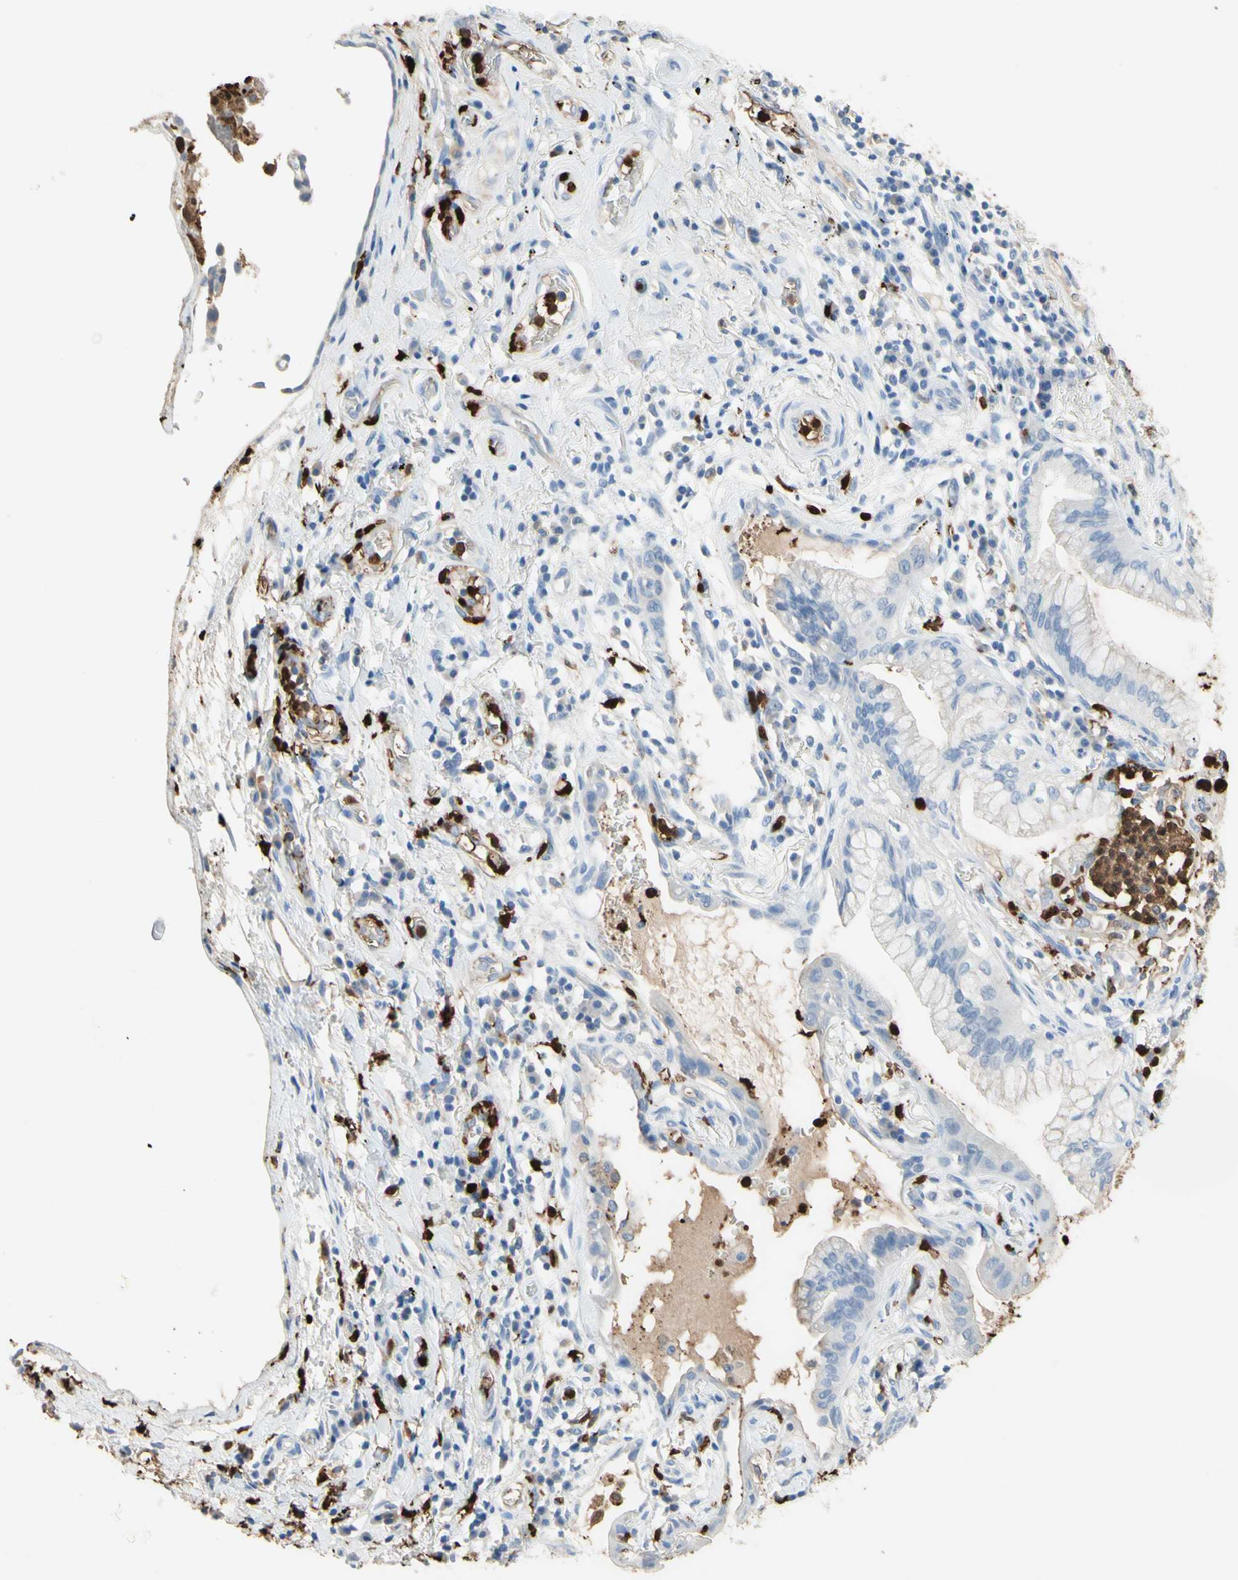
{"staining": {"intensity": "negative", "quantity": "none", "location": "none"}, "tissue": "lung cancer", "cell_type": "Tumor cells", "image_type": "cancer", "snomed": [{"axis": "morphology", "description": "Adenocarcinoma, NOS"}, {"axis": "topography", "description": "Lung"}], "caption": "The histopathology image displays no significant staining in tumor cells of lung adenocarcinoma. (DAB (3,3'-diaminobenzidine) immunohistochemistry, high magnification).", "gene": "NFKBIZ", "patient": {"sex": "female", "age": 70}}